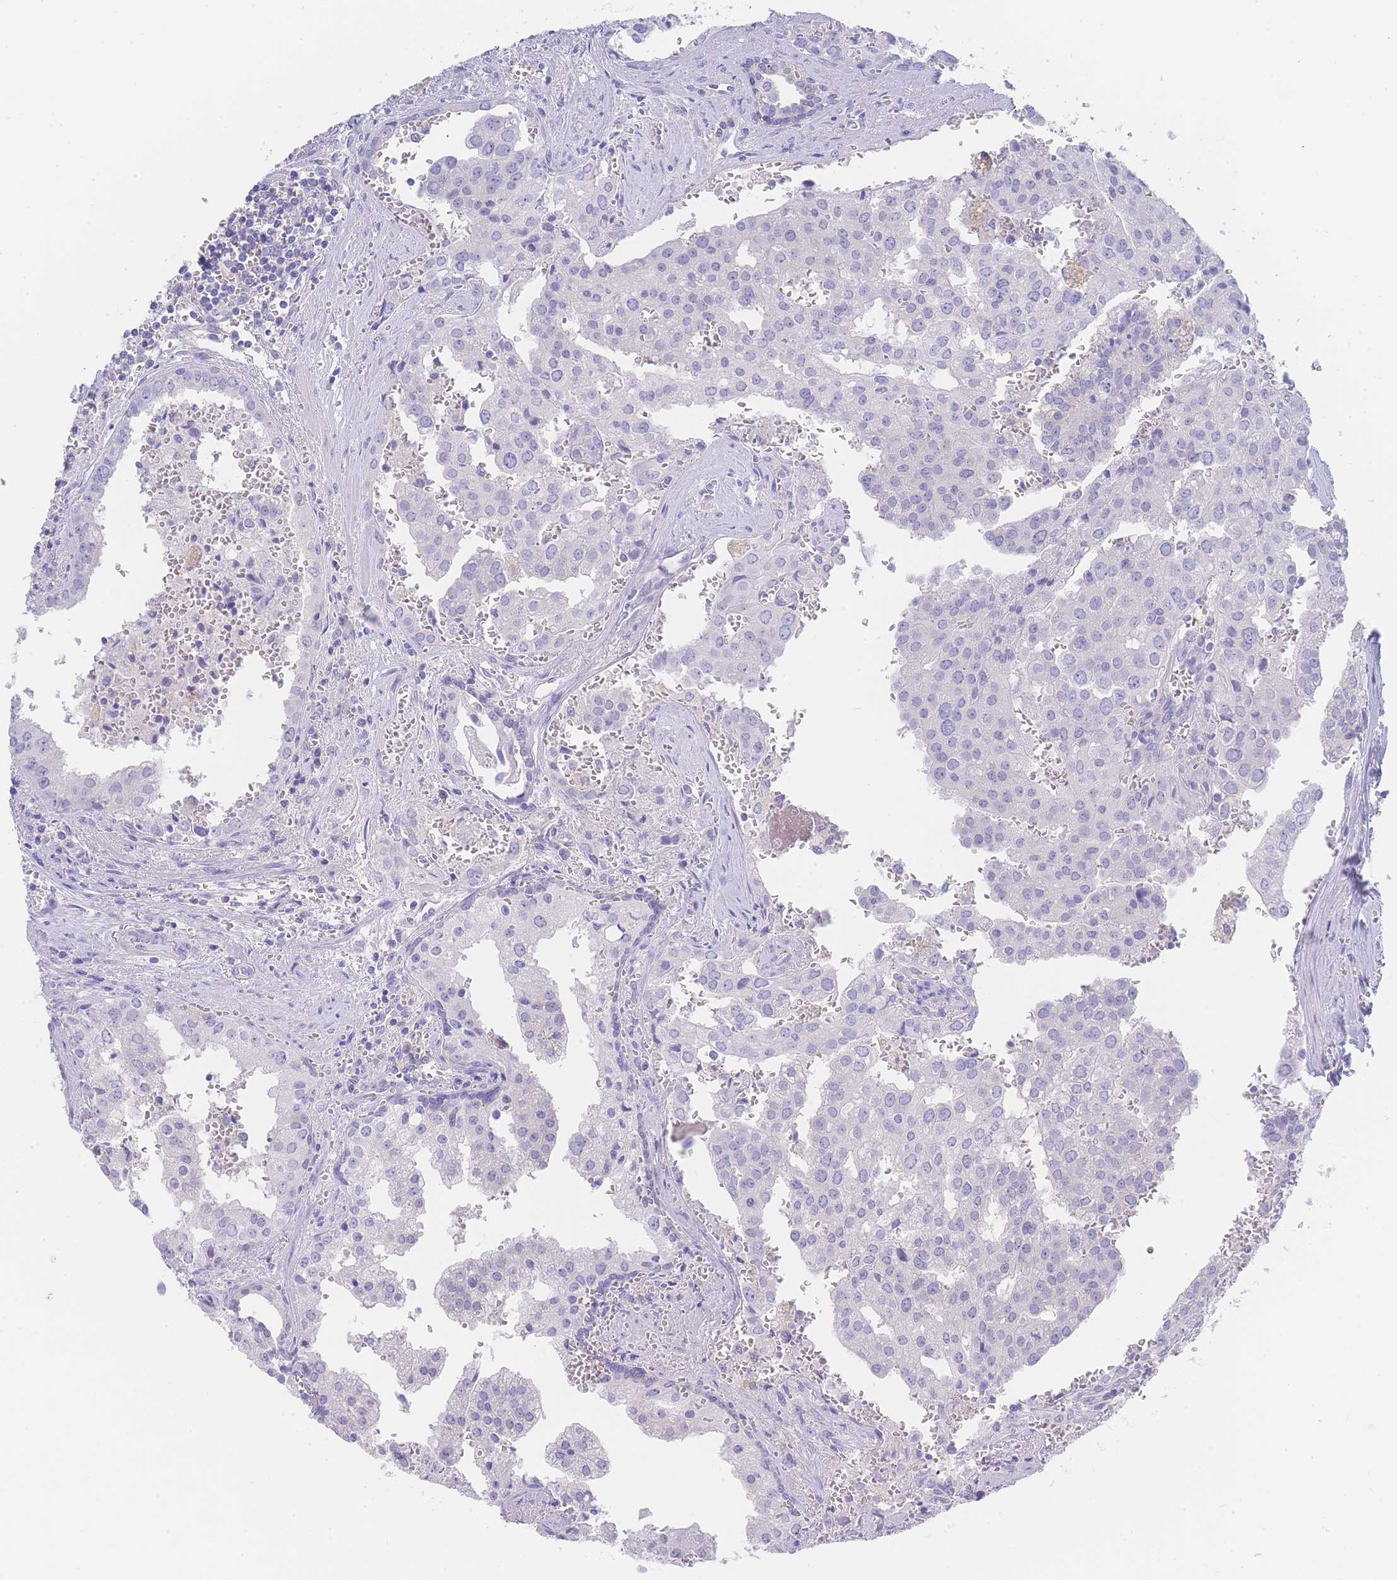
{"staining": {"intensity": "negative", "quantity": "none", "location": "none"}, "tissue": "prostate cancer", "cell_type": "Tumor cells", "image_type": "cancer", "snomed": [{"axis": "morphology", "description": "Adenocarcinoma, High grade"}, {"axis": "topography", "description": "Prostate"}], "caption": "Immunohistochemistry histopathology image of prostate adenocarcinoma (high-grade) stained for a protein (brown), which displays no expression in tumor cells.", "gene": "LZTFL1", "patient": {"sex": "male", "age": 68}}